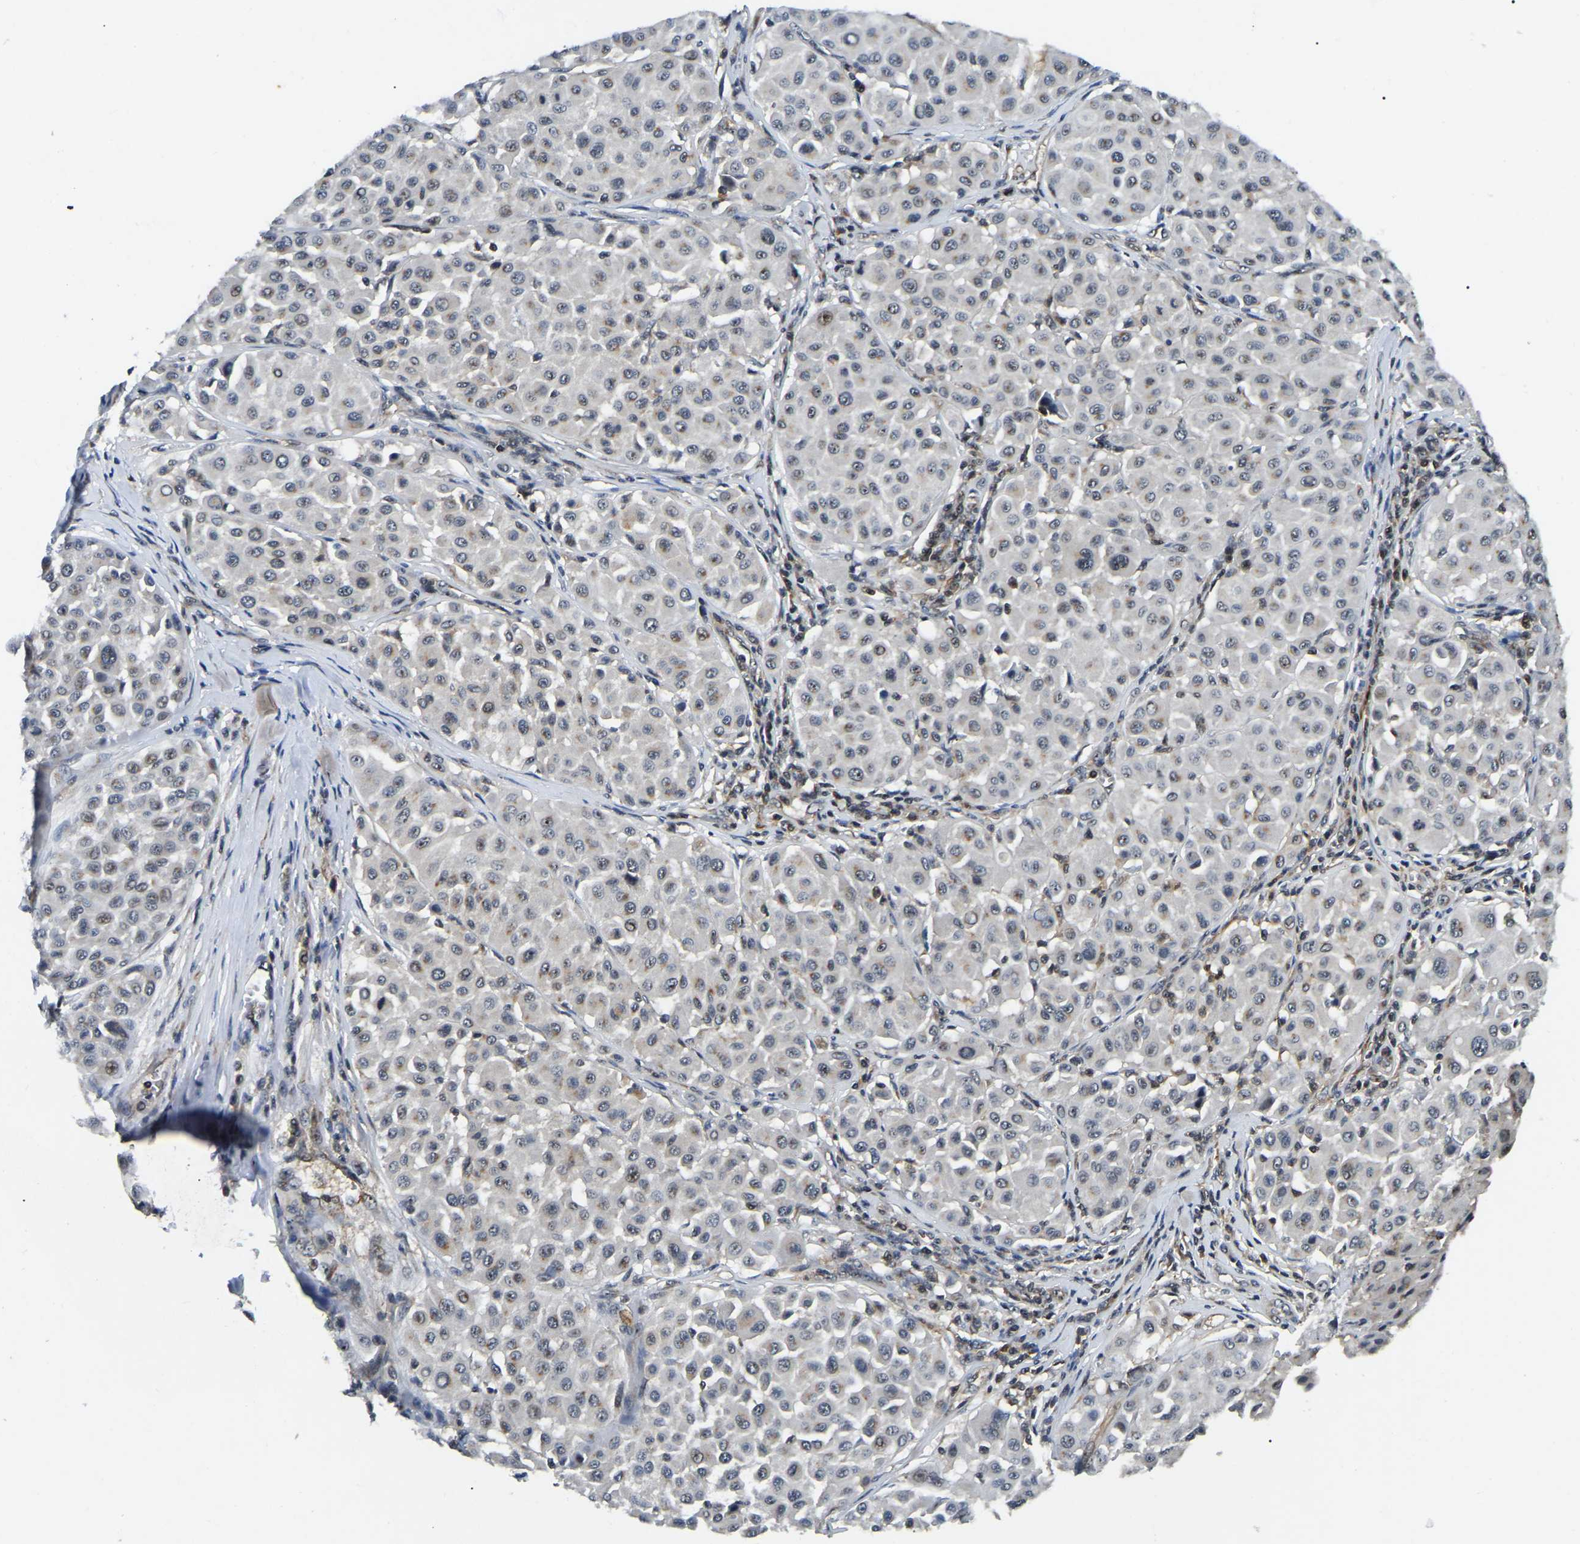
{"staining": {"intensity": "negative", "quantity": "none", "location": "none"}, "tissue": "melanoma", "cell_type": "Tumor cells", "image_type": "cancer", "snomed": [{"axis": "morphology", "description": "Malignant melanoma, Metastatic site"}, {"axis": "topography", "description": "Soft tissue"}], "caption": "Tumor cells are negative for brown protein staining in malignant melanoma (metastatic site). (IHC, brightfield microscopy, high magnification).", "gene": "RBM28", "patient": {"sex": "male", "age": 41}}